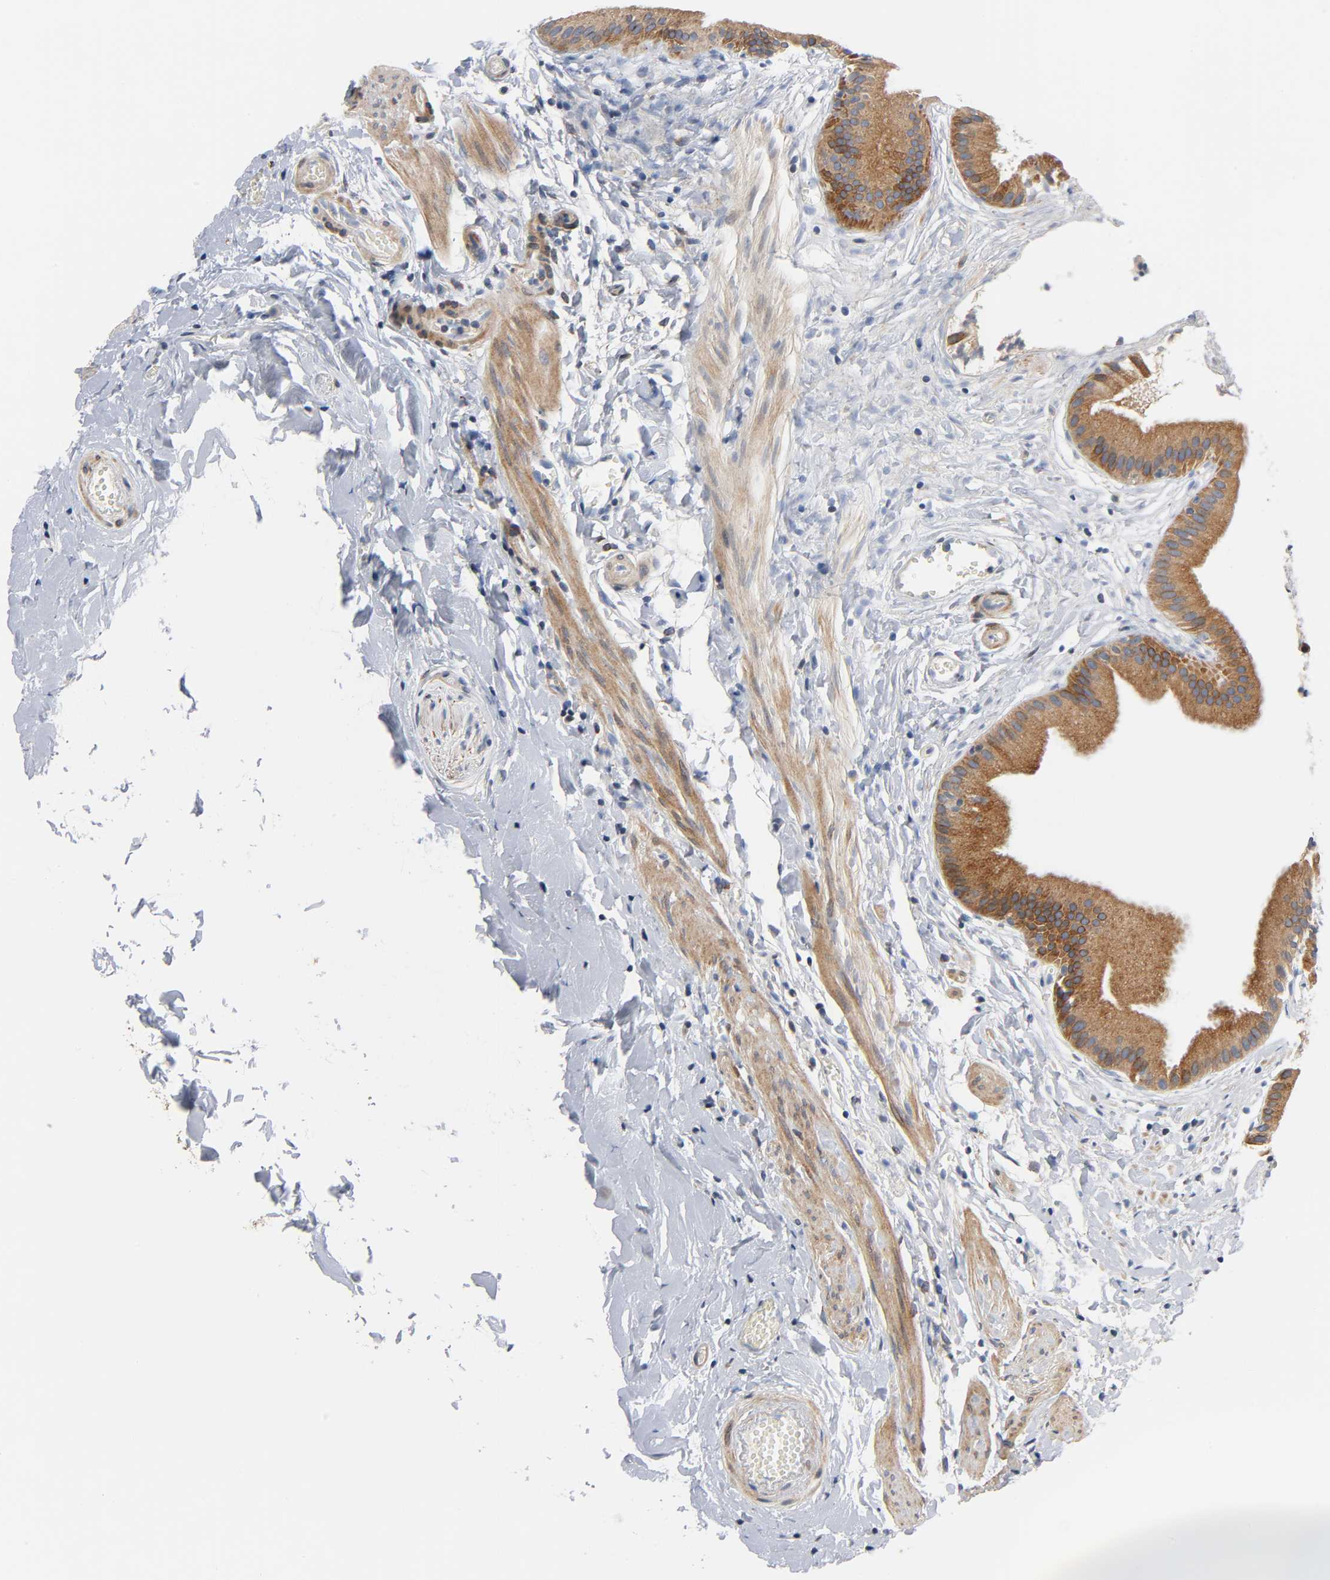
{"staining": {"intensity": "moderate", "quantity": ">75%", "location": "cytoplasmic/membranous"}, "tissue": "gallbladder", "cell_type": "Glandular cells", "image_type": "normal", "snomed": [{"axis": "morphology", "description": "Normal tissue, NOS"}, {"axis": "topography", "description": "Gallbladder"}], "caption": "The immunohistochemical stain labels moderate cytoplasmic/membranous expression in glandular cells of benign gallbladder. (brown staining indicates protein expression, while blue staining denotes nuclei).", "gene": "ASB6", "patient": {"sex": "female", "age": 63}}